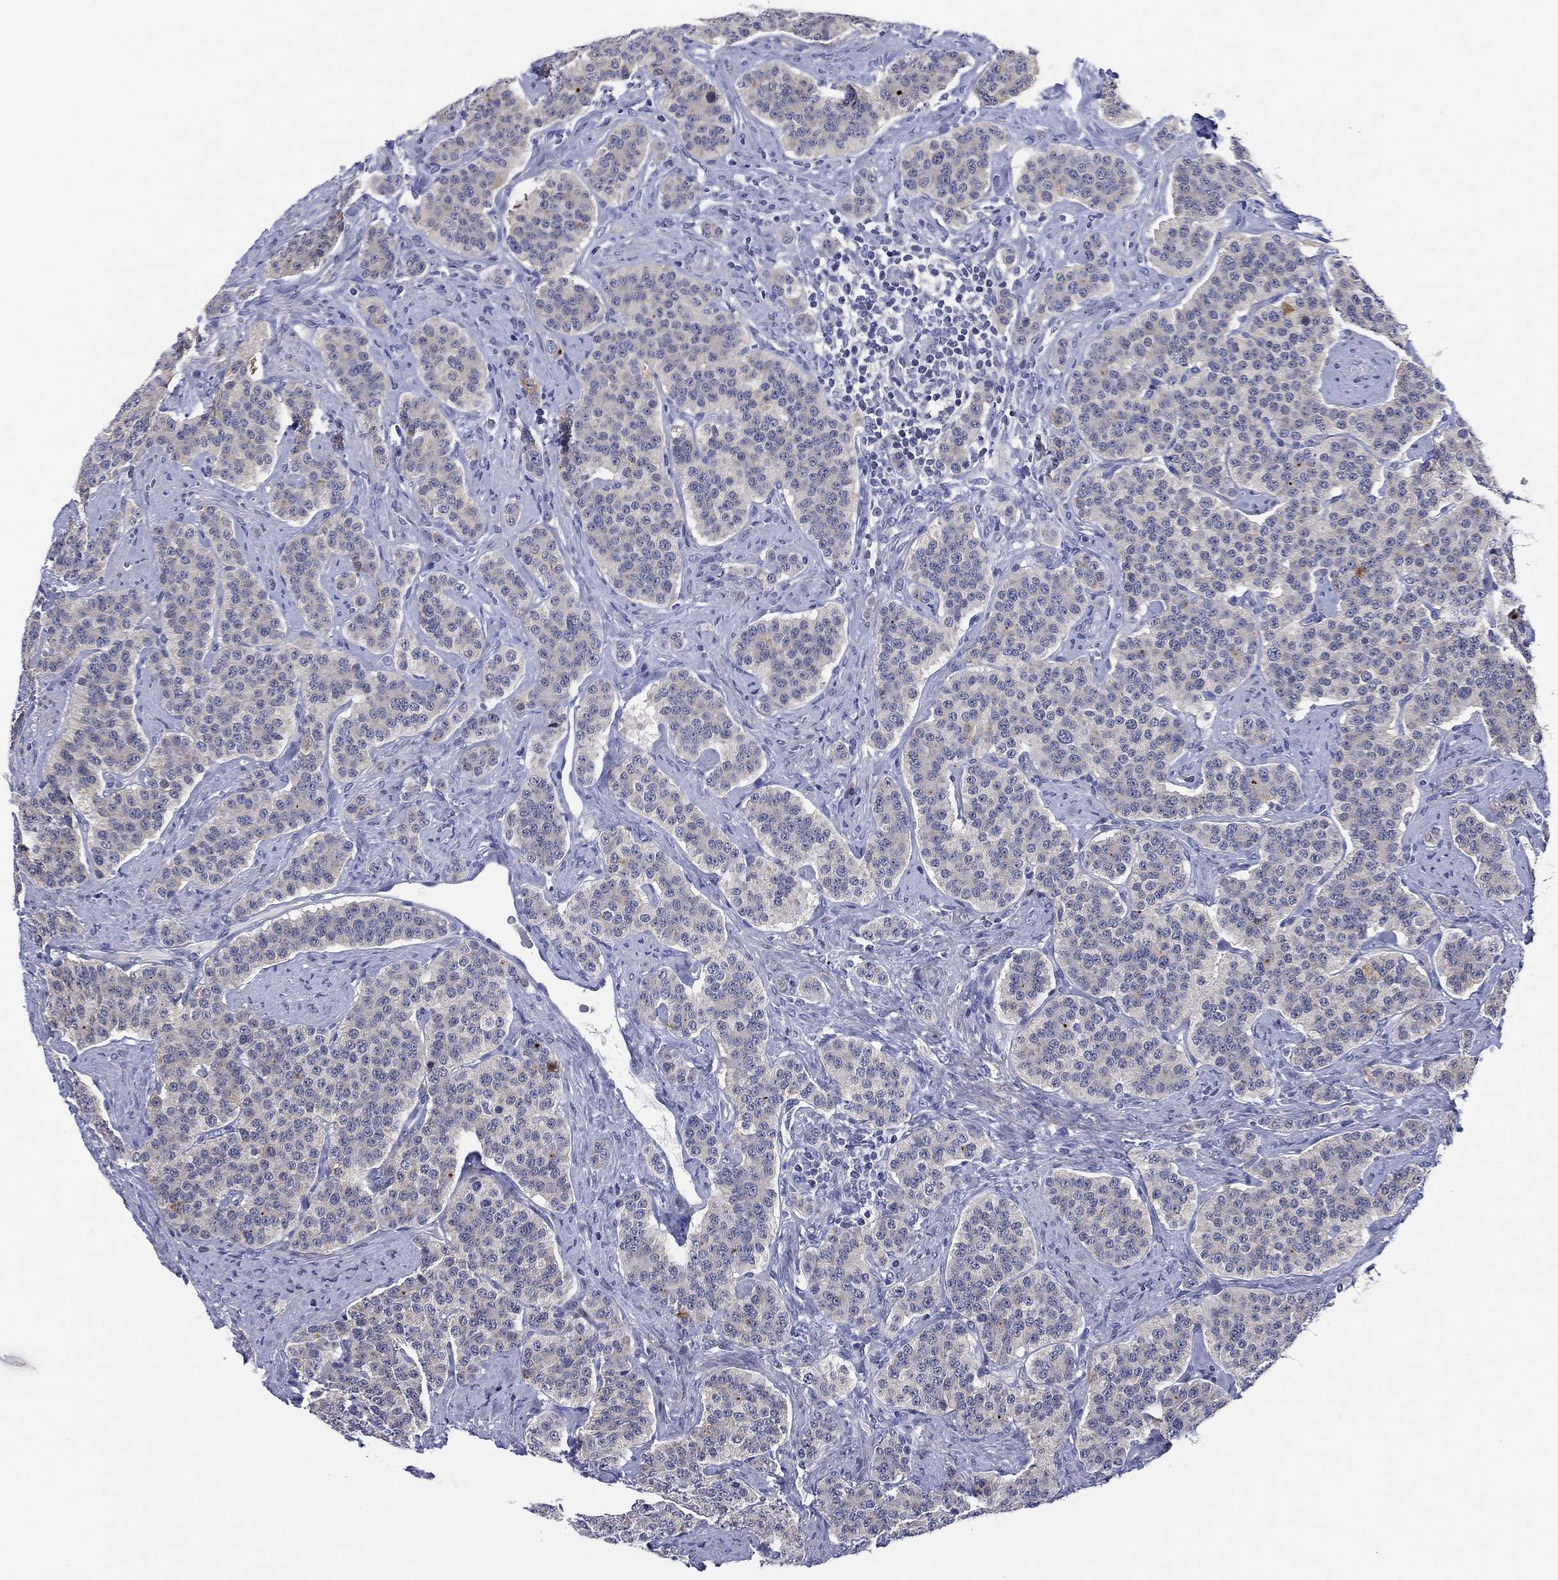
{"staining": {"intensity": "negative", "quantity": "none", "location": "none"}, "tissue": "carcinoid", "cell_type": "Tumor cells", "image_type": "cancer", "snomed": [{"axis": "morphology", "description": "Carcinoid, malignant, NOS"}, {"axis": "topography", "description": "Small intestine"}], "caption": "This is an immunohistochemistry (IHC) photomicrograph of malignant carcinoid. There is no expression in tumor cells.", "gene": "CLIP3", "patient": {"sex": "female", "age": 58}}